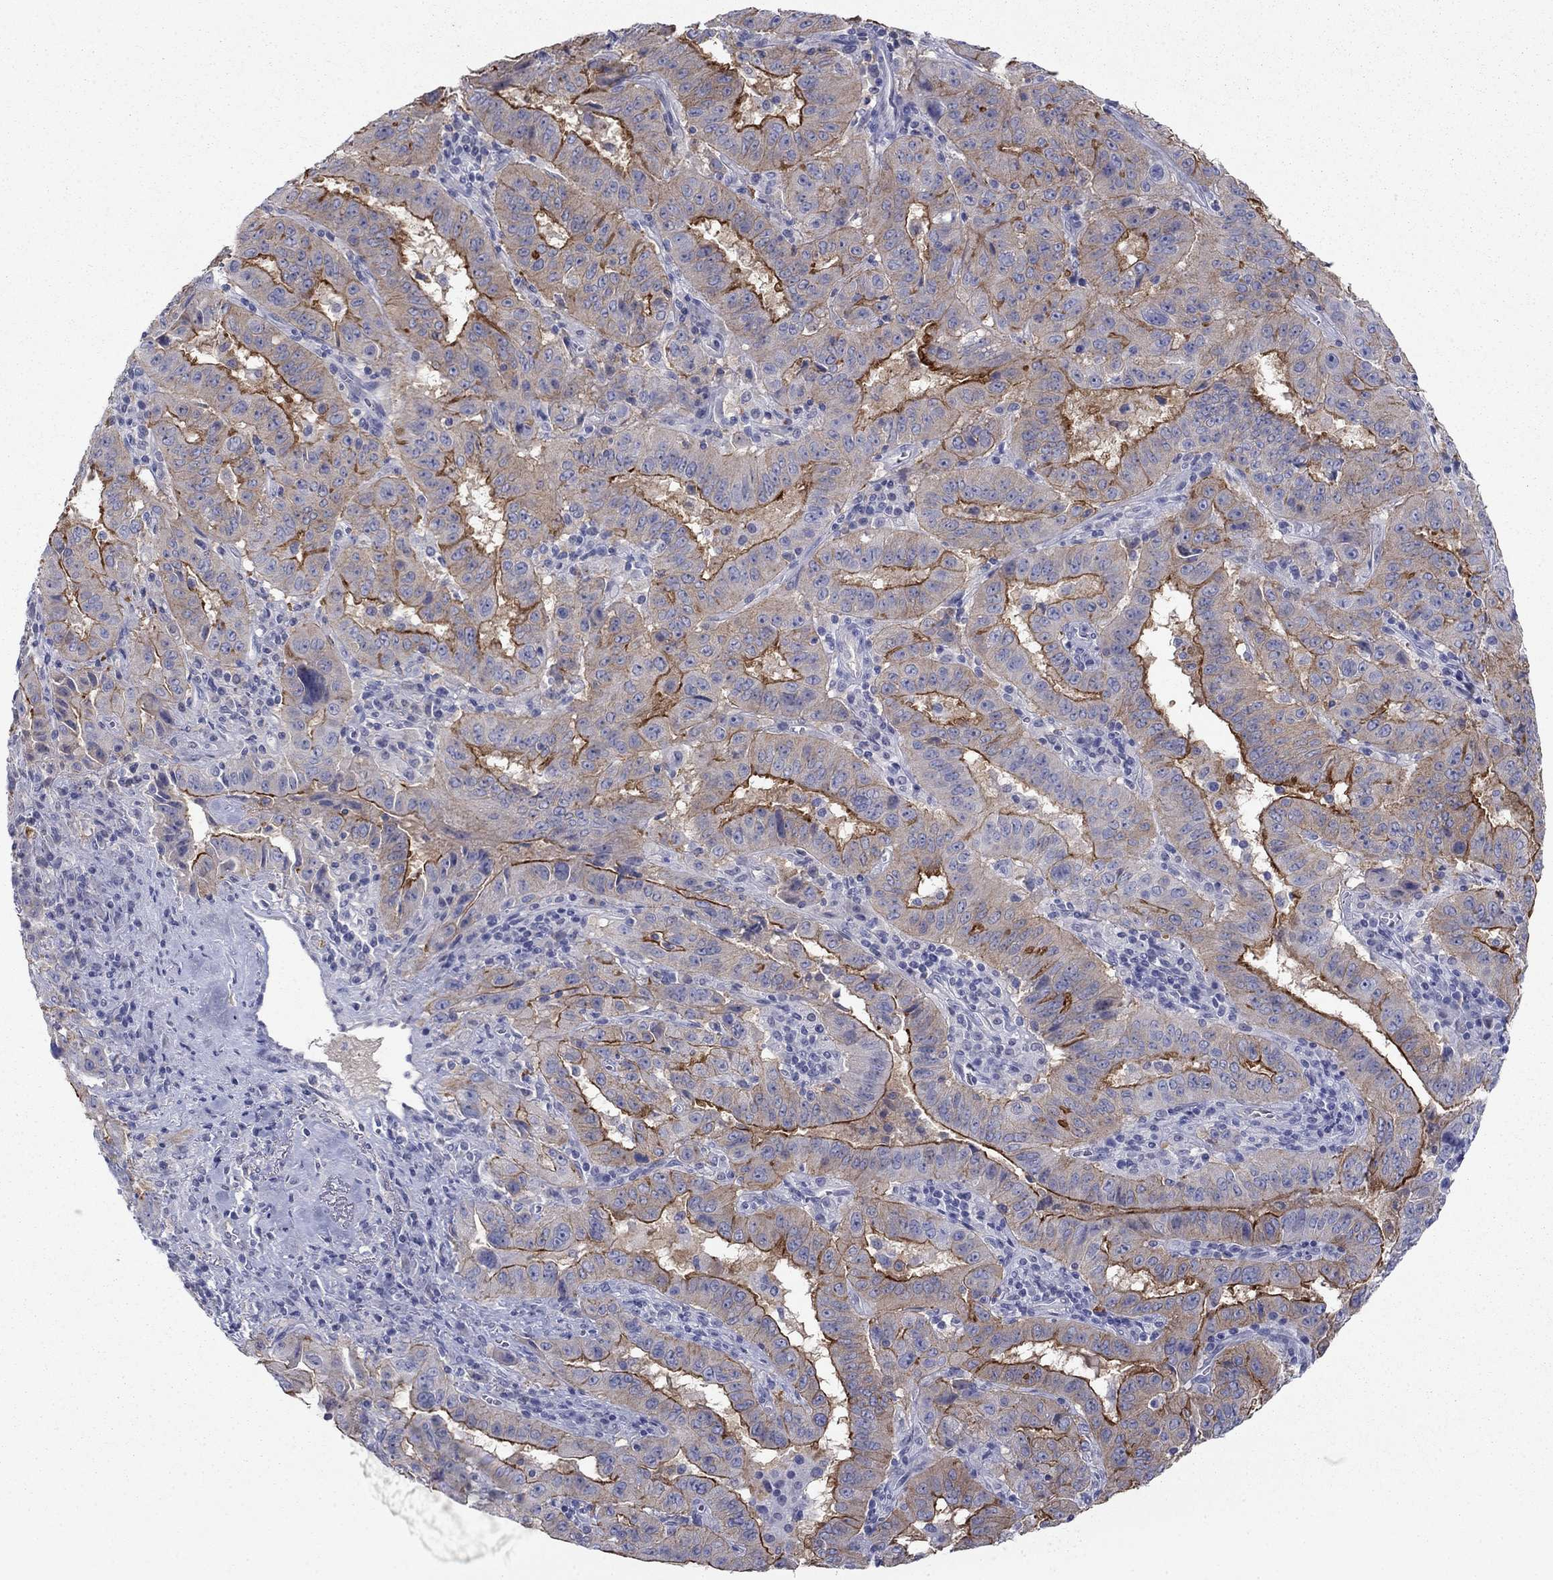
{"staining": {"intensity": "strong", "quantity": ">75%", "location": "cytoplasmic/membranous"}, "tissue": "pancreatic cancer", "cell_type": "Tumor cells", "image_type": "cancer", "snomed": [{"axis": "morphology", "description": "Adenocarcinoma, NOS"}, {"axis": "topography", "description": "Pancreas"}], "caption": "Protein staining of pancreatic cancer tissue displays strong cytoplasmic/membranous staining in about >75% of tumor cells.", "gene": "PLS1", "patient": {"sex": "male", "age": 63}}